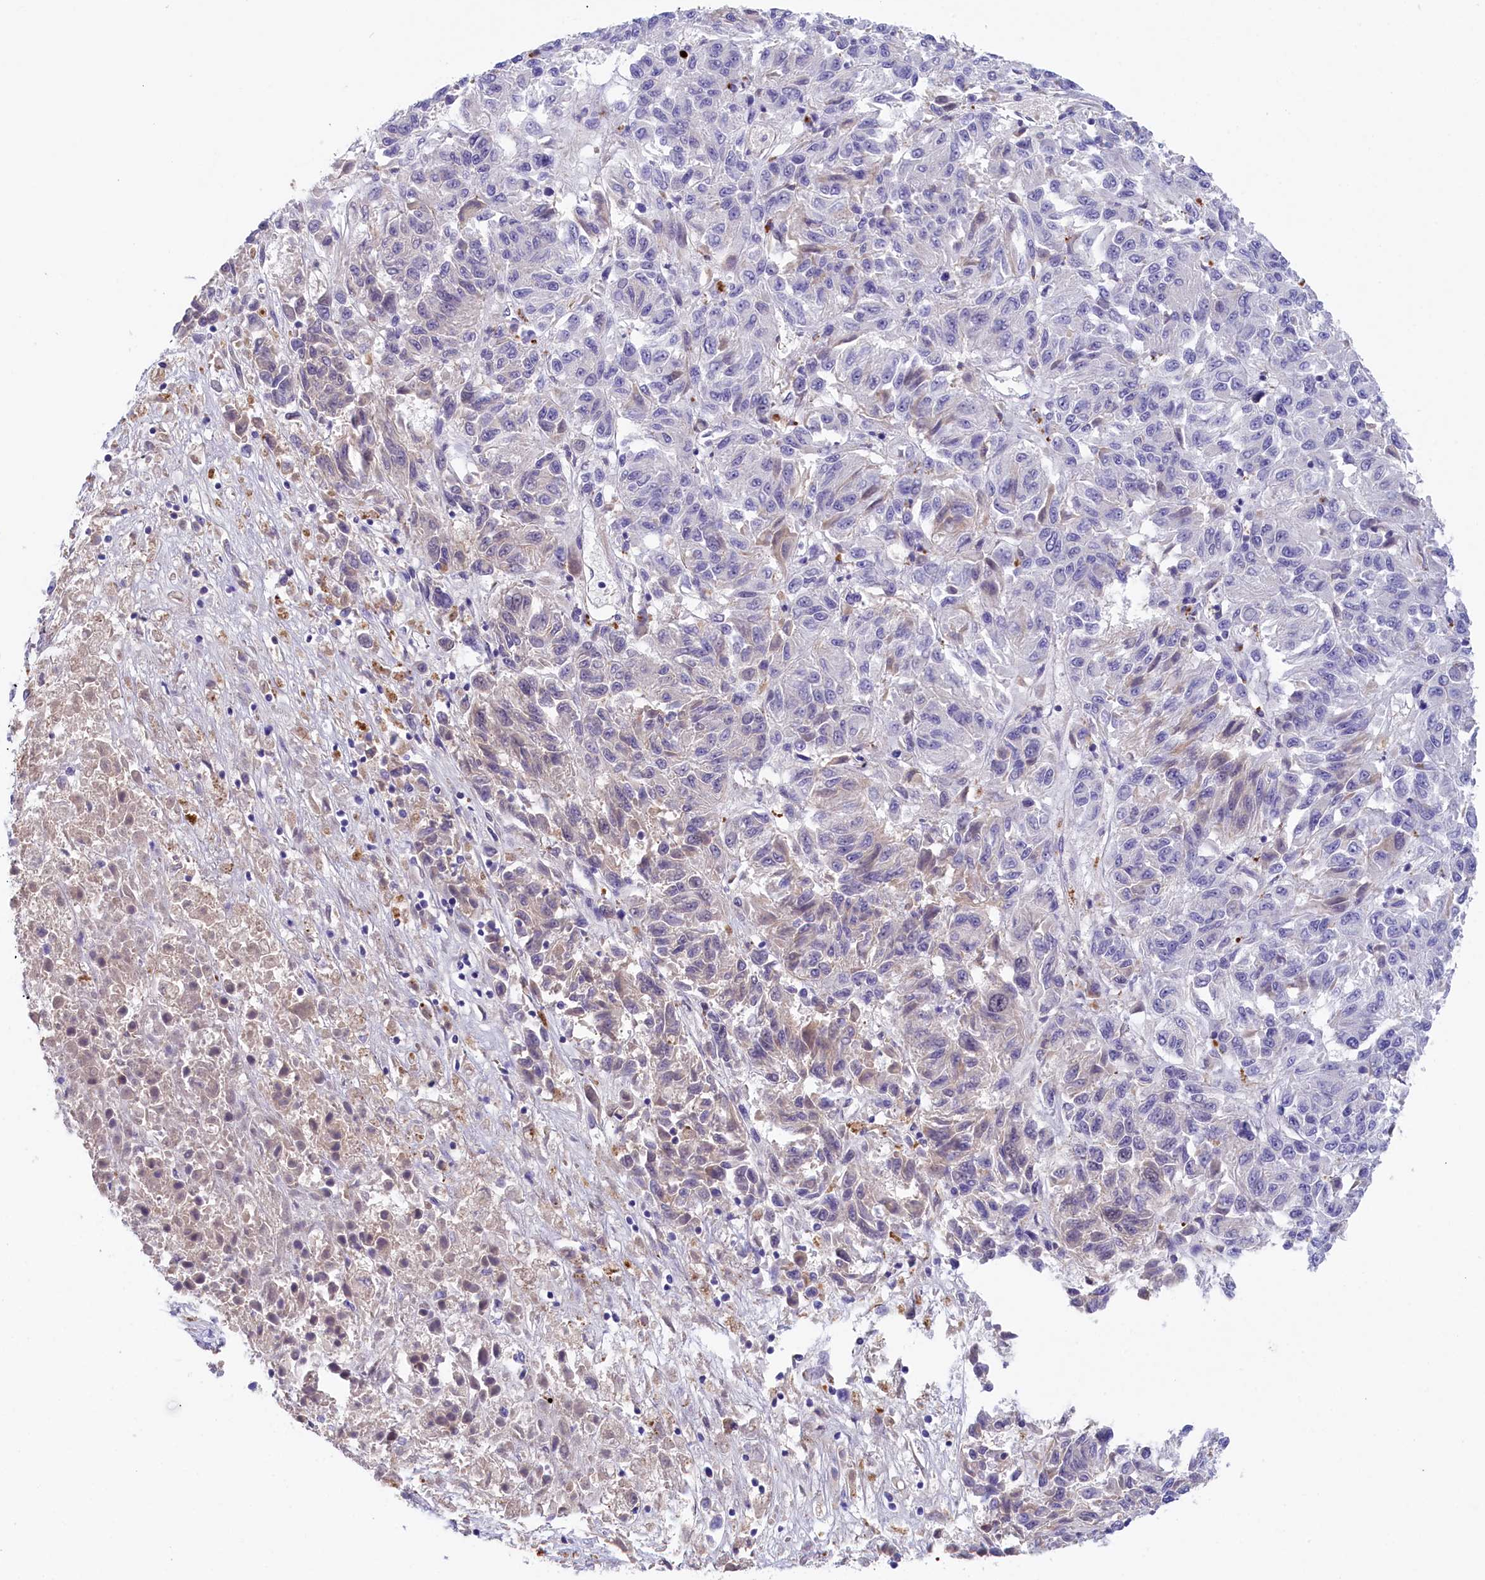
{"staining": {"intensity": "negative", "quantity": "none", "location": "none"}, "tissue": "melanoma", "cell_type": "Tumor cells", "image_type": "cancer", "snomed": [{"axis": "morphology", "description": "Malignant melanoma, Metastatic site"}, {"axis": "topography", "description": "Lung"}], "caption": "The histopathology image demonstrates no staining of tumor cells in malignant melanoma (metastatic site).", "gene": "STYX", "patient": {"sex": "male", "age": 64}}